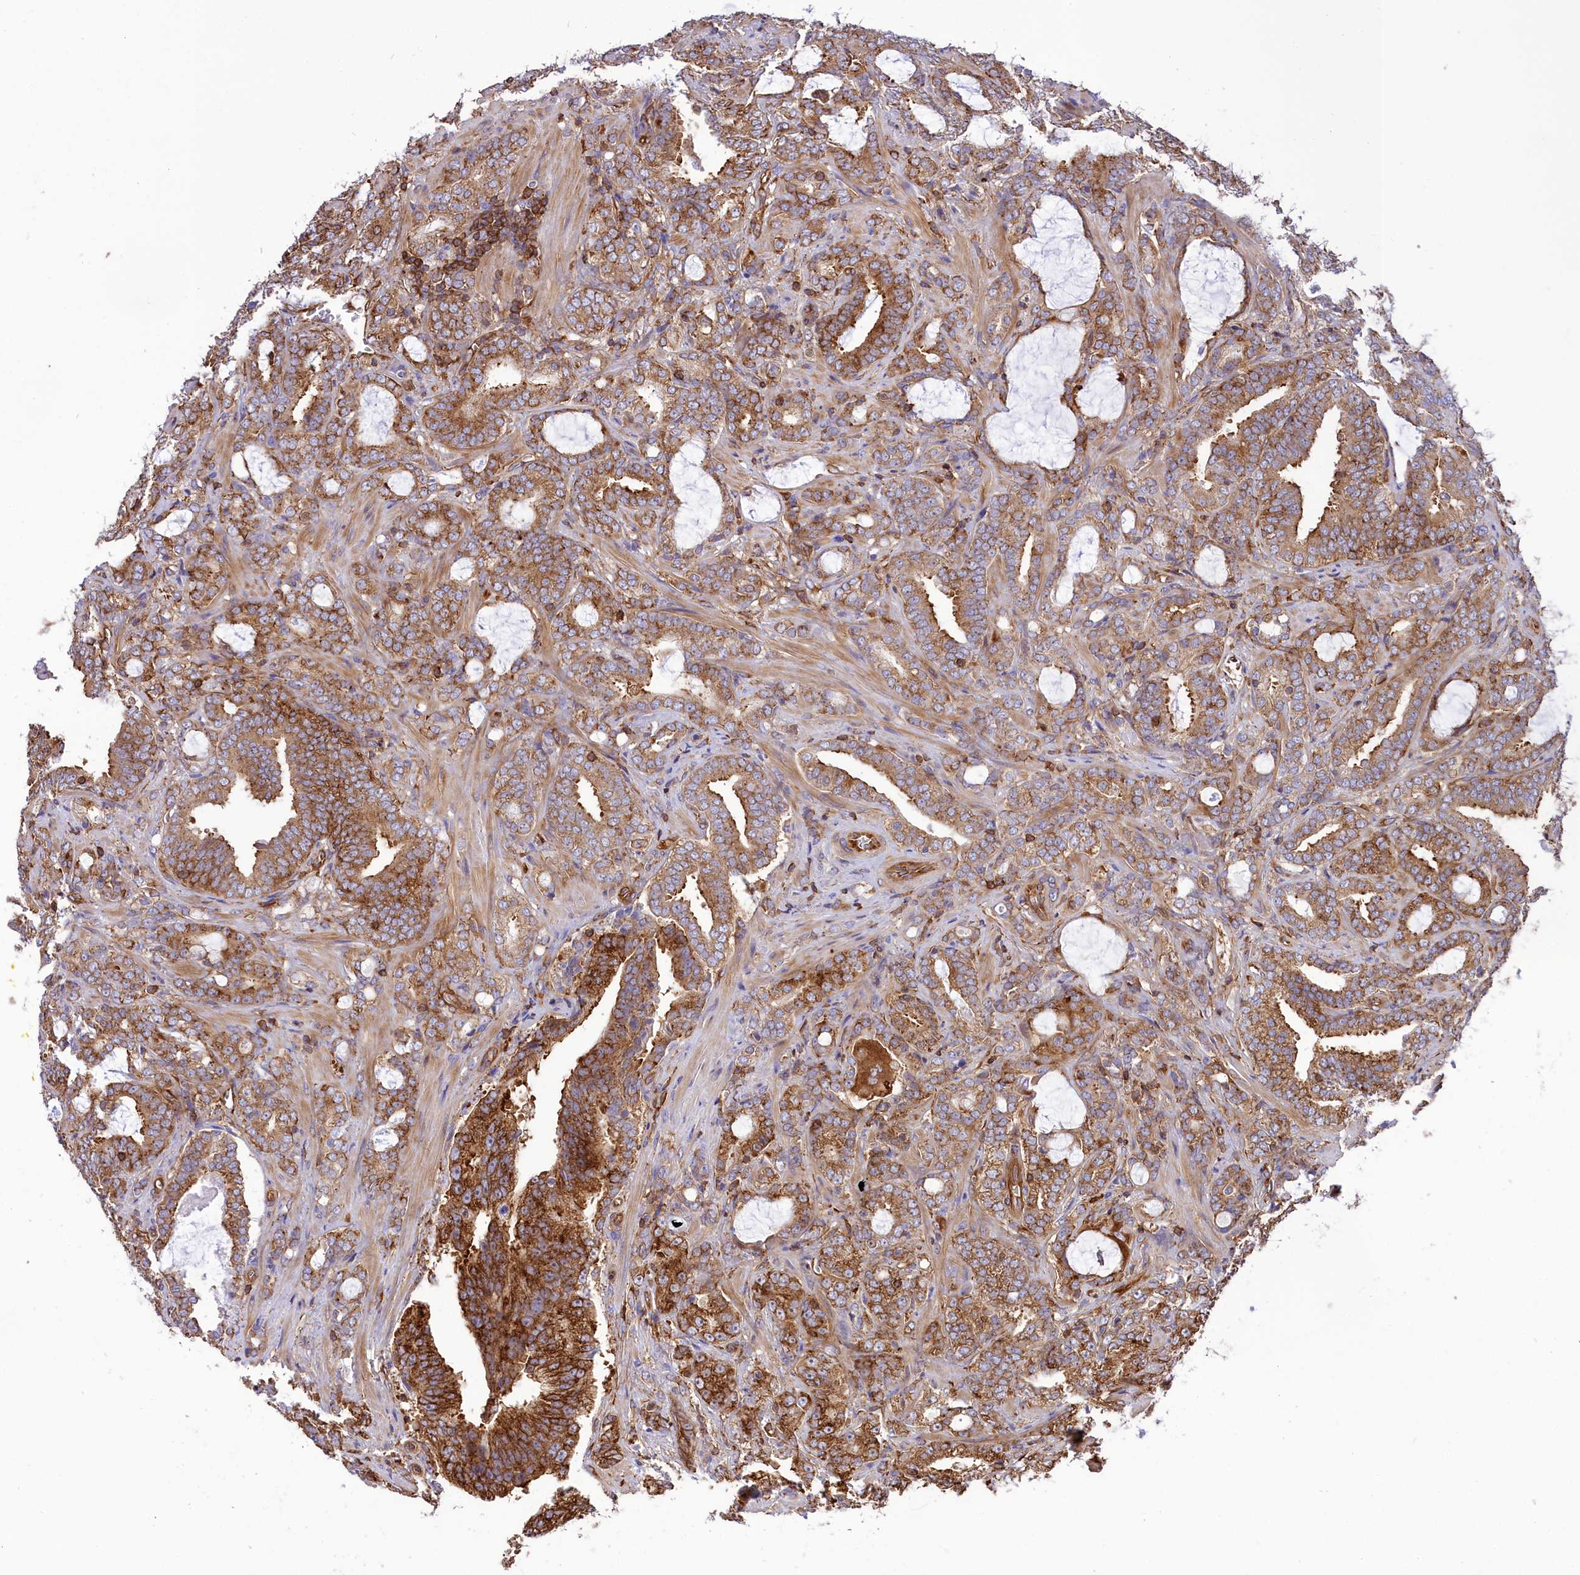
{"staining": {"intensity": "strong", "quantity": "25%-75%", "location": "cytoplasmic/membranous"}, "tissue": "prostate cancer", "cell_type": "Tumor cells", "image_type": "cancer", "snomed": [{"axis": "morphology", "description": "Adenocarcinoma, High grade"}, {"axis": "topography", "description": "Prostate and seminal vesicle, NOS"}], "caption": "Human prostate adenocarcinoma (high-grade) stained with a brown dye exhibits strong cytoplasmic/membranous positive staining in about 25%-75% of tumor cells.", "gene": "SEPTIN9", "patient": {"sex": "male", "age": 67}}